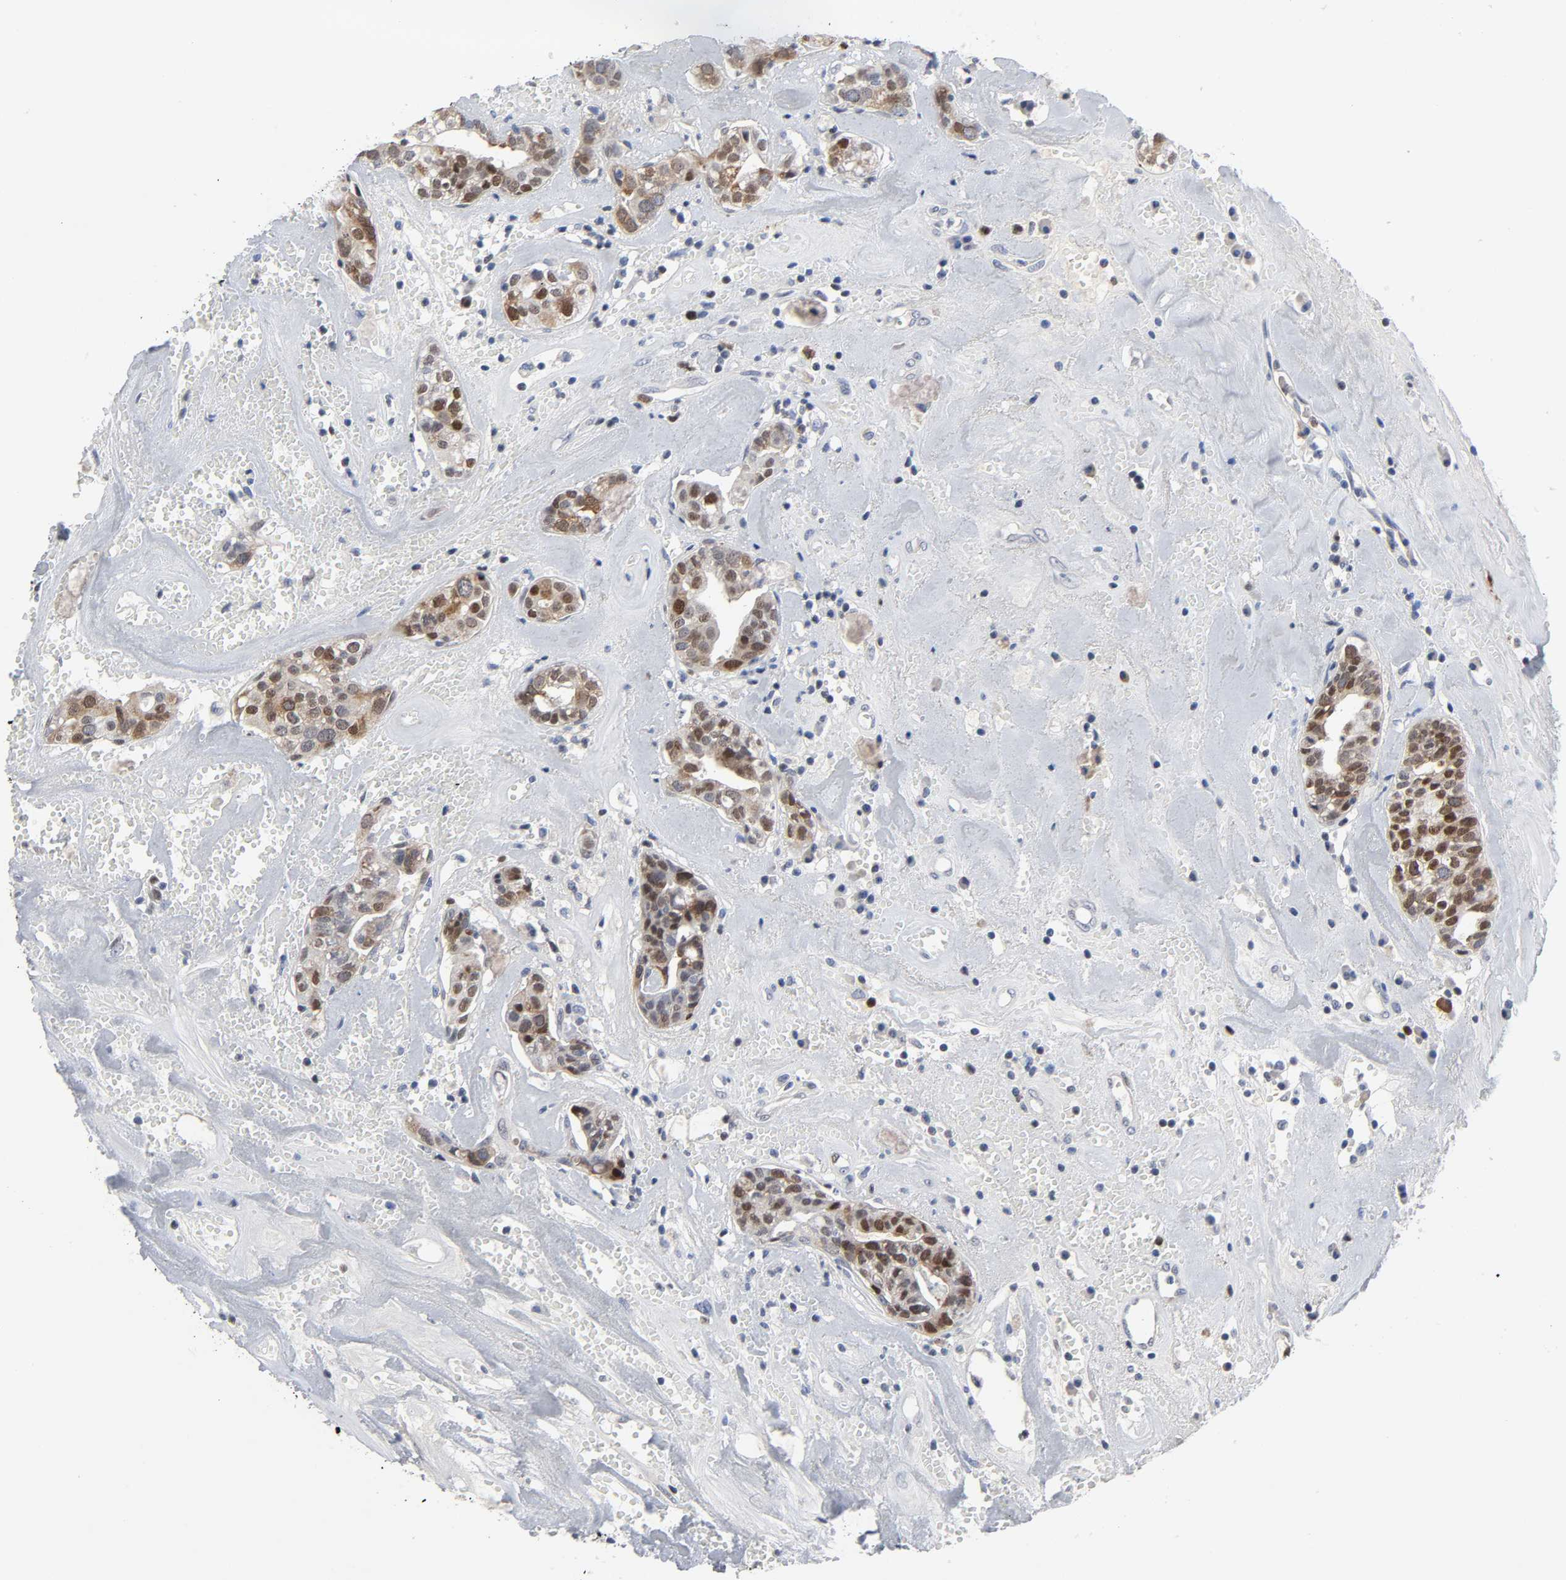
{"staining": {"intensity": "moderate", "quantity": "25%-75%", "location": "cytoplasmic/membranous,nuclear"}, "tissue": "head and neck cancer", "cell_type": "Tumor cells", "image_type": "cancer", "snomed": [{"axis": "morphology", "description": "Adenocarcinoma, NOS"}, {"axis": "topography", "description": "Salivary gland"}, {"axis": "topography", "description": "Head-Neck"}], "caption": "Human head and neck adenocarcinoma stained for a protein (brown) exhibits moderate cytoplasmic/membranous and nuclear positive positivity in about 25%-75% of tumor cells.", "gene": "WEE1", "patient": {"sex": "female", "age": 65}}